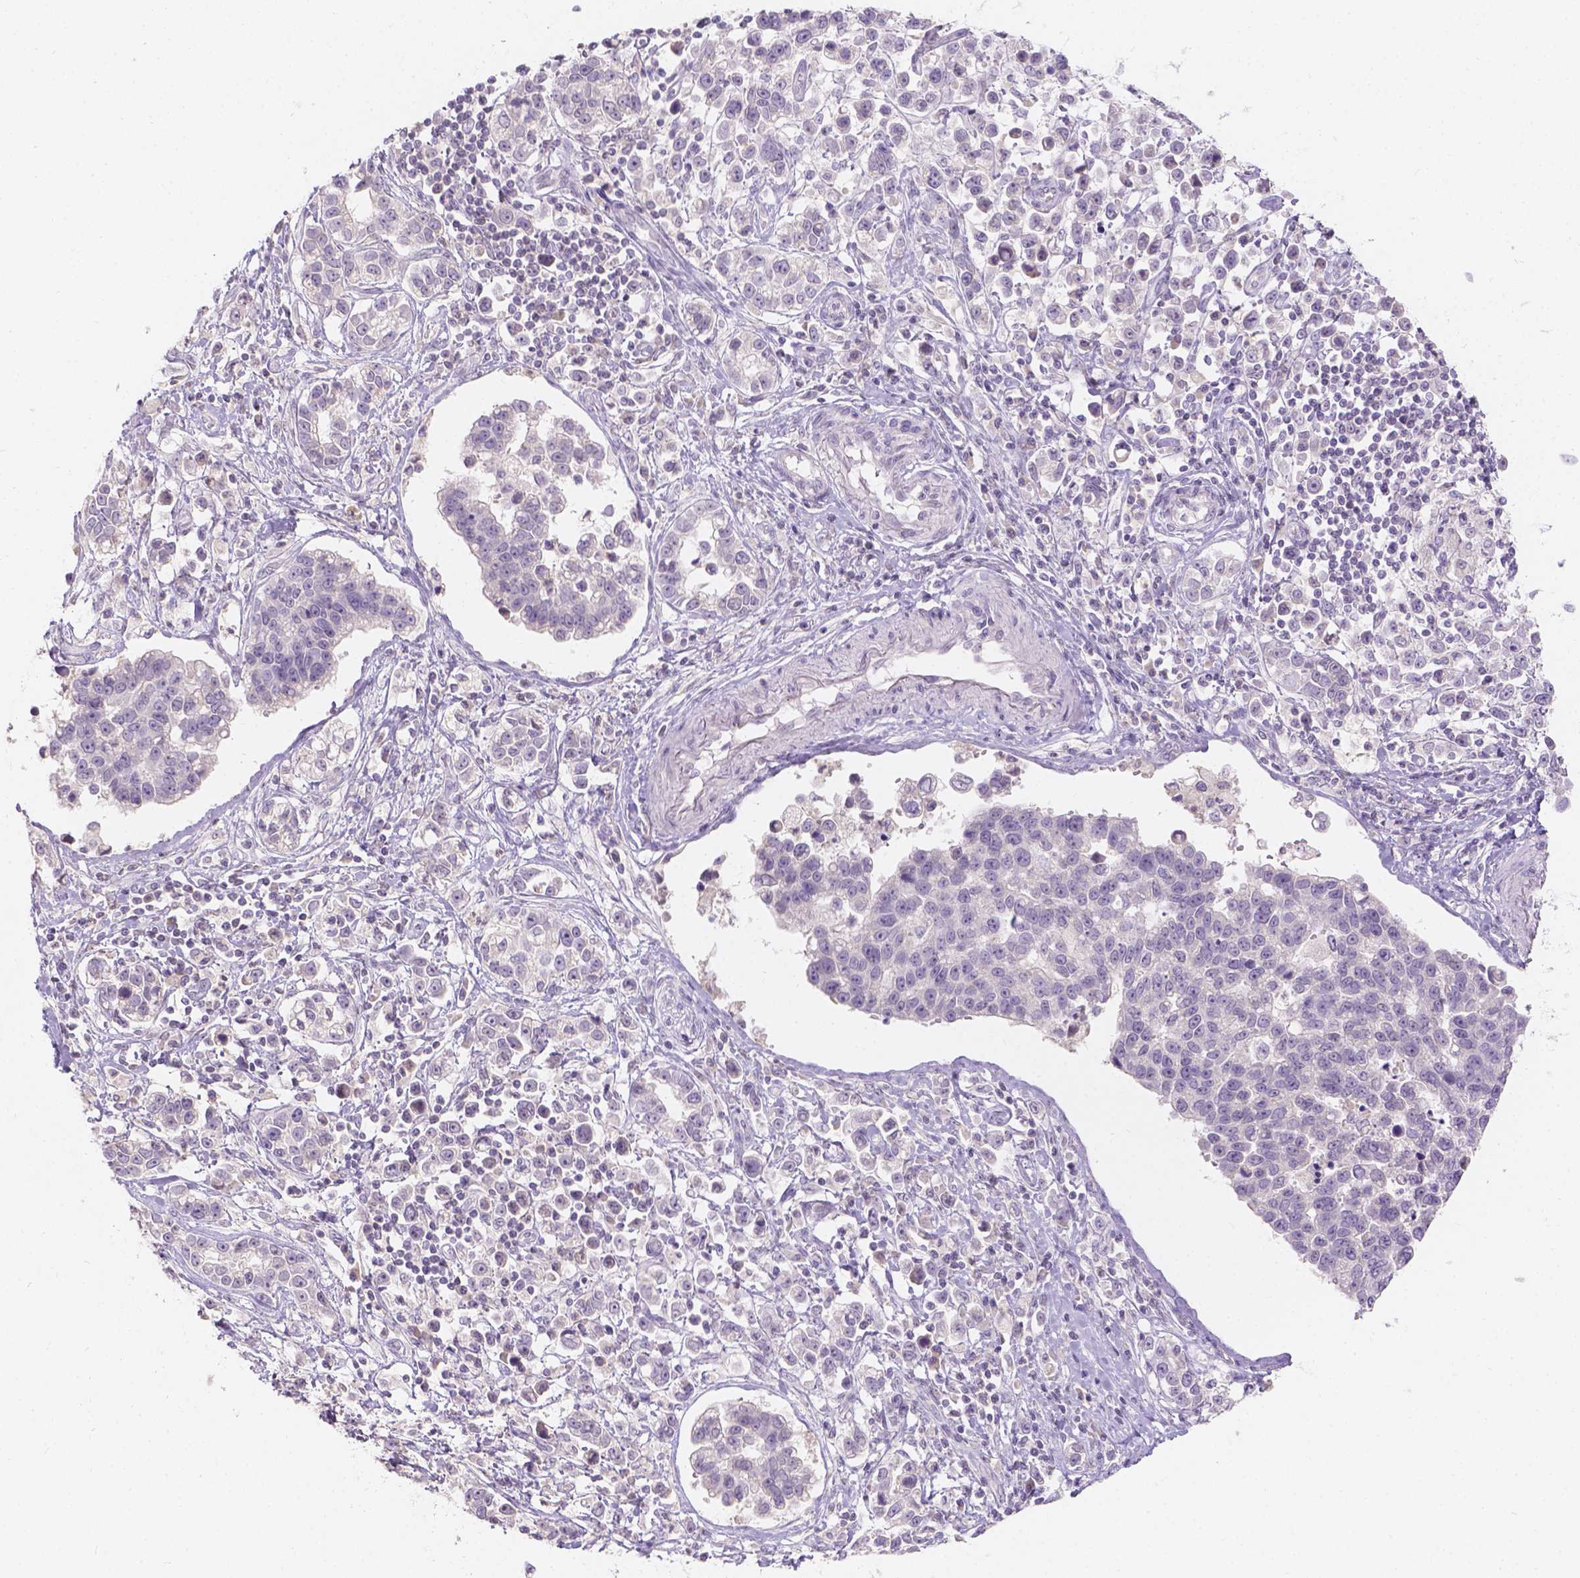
{"staining": {"intensity": "negative", "quantity": "none", "location": "none"}, "tissue": "stomach cancer", "cell_type": "Tumor cells", "image_type": "cancer", "snomed": [{"axis": "morphology", "description": "Adenocarcinoma, NOS"}, {"axis": "topography", "description": "Stomach"}], "caption": "IHC image of neoplastic tissue: stomach adenocarcinoma stained with DAB (3,3'-diaminobenzidine) exhibits no significant protein positivity in tumor cells.", "gene": "DCAF4L1", "patient": {"sex": "male", "age": 93}}